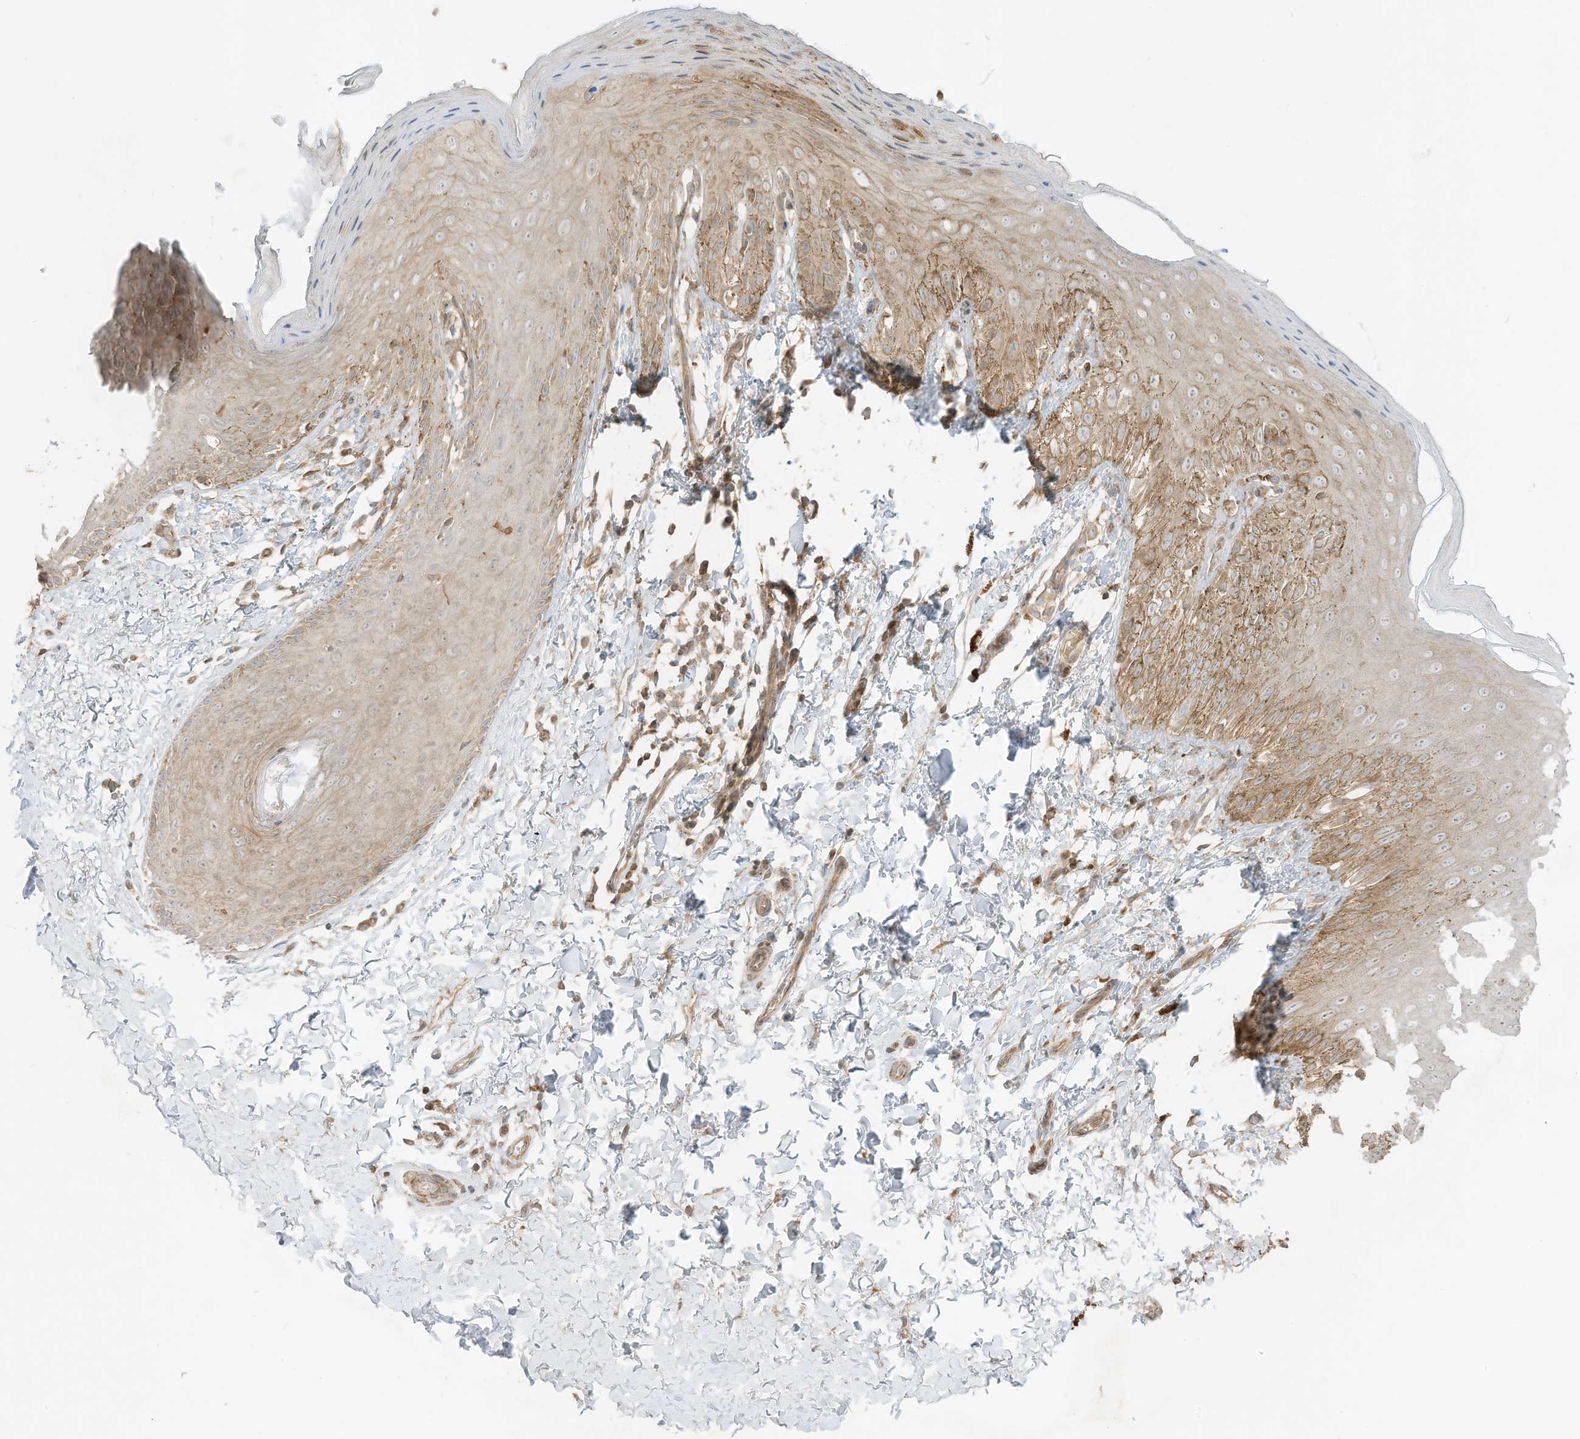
{"staining": {"intensity": "moderate", "quantity": ">75%", "location": "cytoplasmic/membranous"}, "tissue": "skin", "cell_type": "Epidermal cells", "image_type": "normal", "snomed": [{"axis": "morphology", "description": "Normal tissue, NOS"}, {"axis": "topography", "description": "Anal"}], "caption": "A medium amount of moderate cytoplasmic/membranous staining is present in approximately >75% of epidermal cells in benign skin.", "gene": "SLC25A12", "patient": {"sex": "male", "age": 44}}